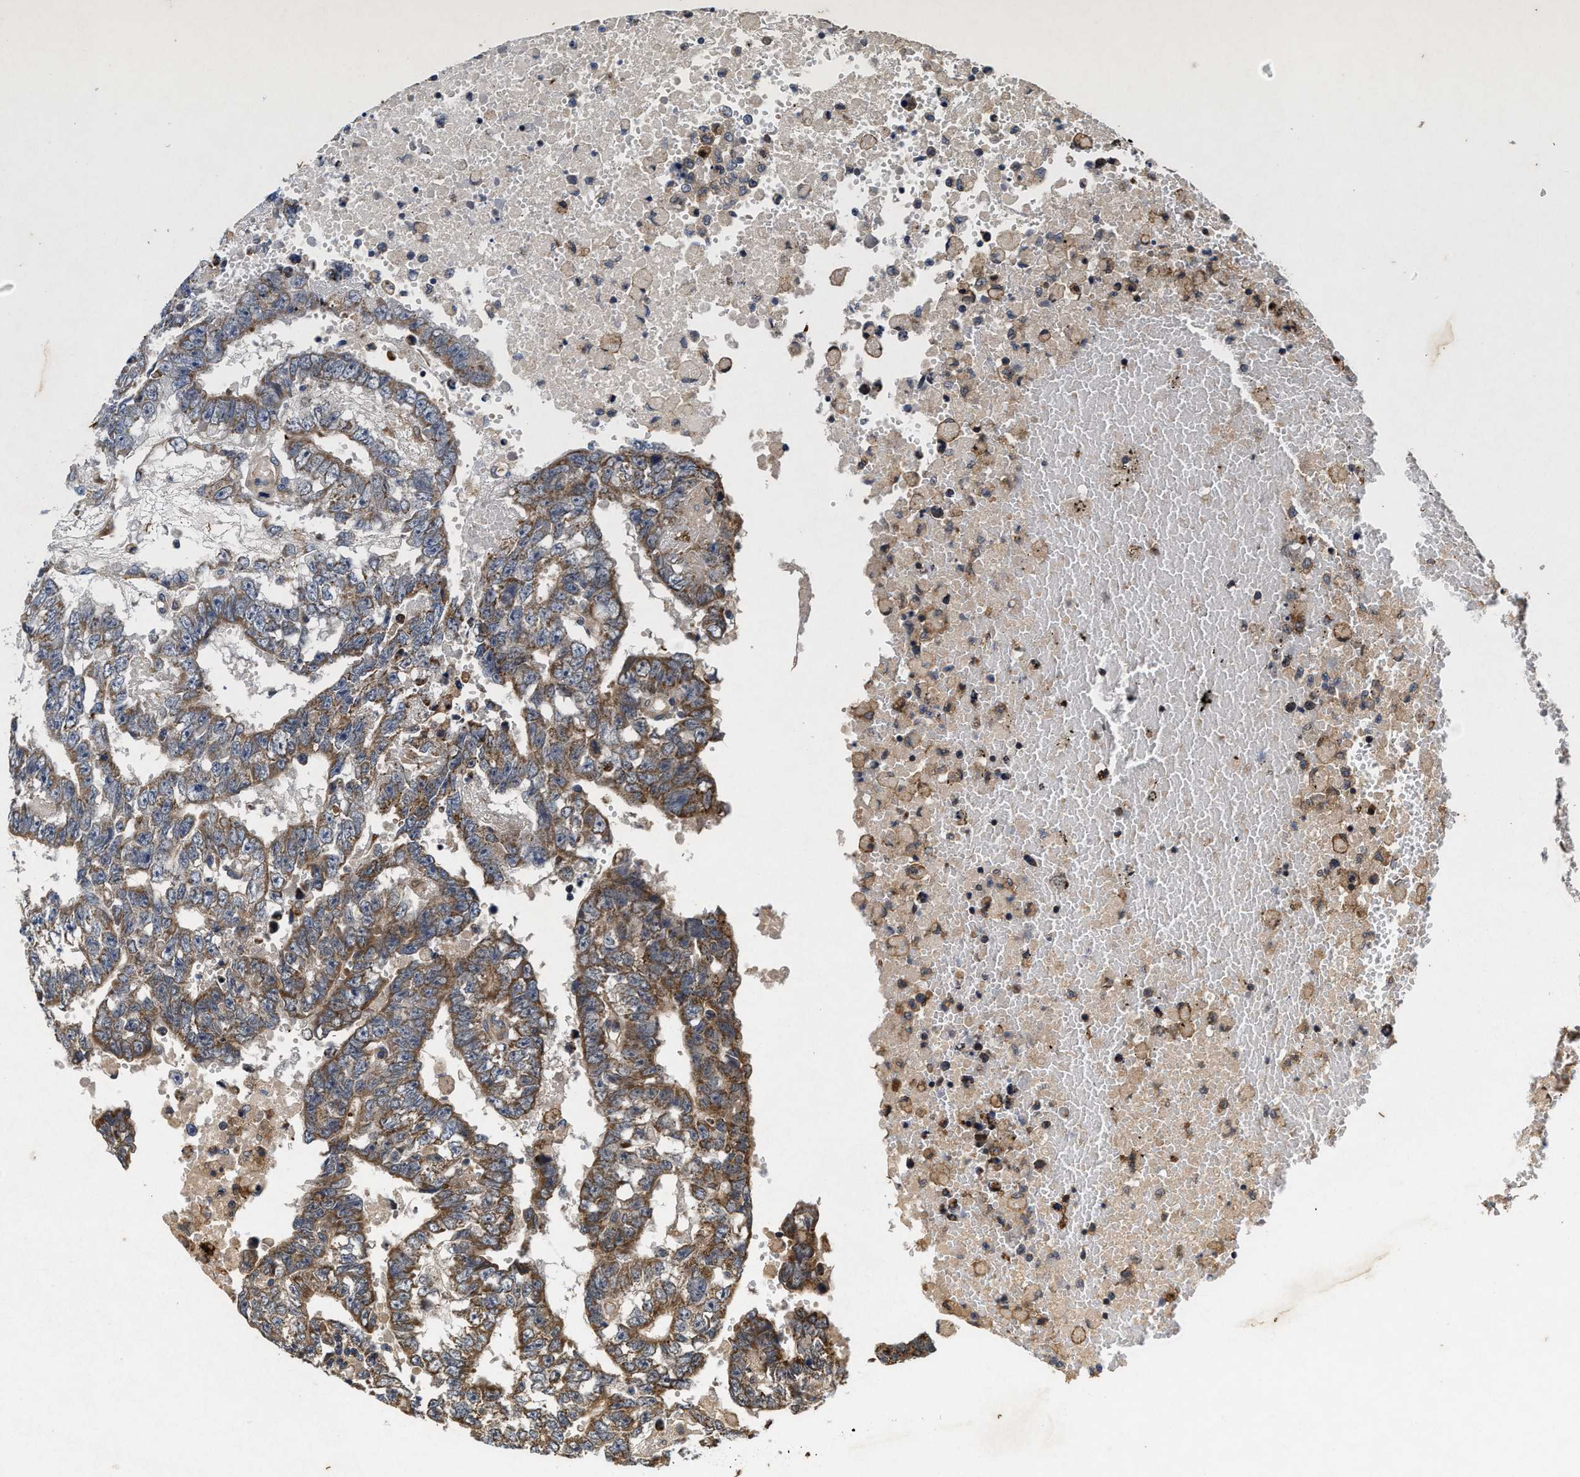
{"staining": {"intensity": "moderate", "quantity": ">75%", "location": "cytoplasmic/membranous"}, "tissue": "testis cancer", "cell_type": "Tumor cells", "image_type": "cancer", "snomed": [{"axis": "morphology", "description": "Carcinoma, Embryonal, NOS"}, {"axis": "topography", "description": "Testis"}], "caption": "Tumor cells reveal medium levels of moderate cytoplasmic/membranous positivity in approximately >75% of cells in testis embryonal carcinoma.", "gene": "EFNA4", "patient": {"sex": "male", "age": 25}}